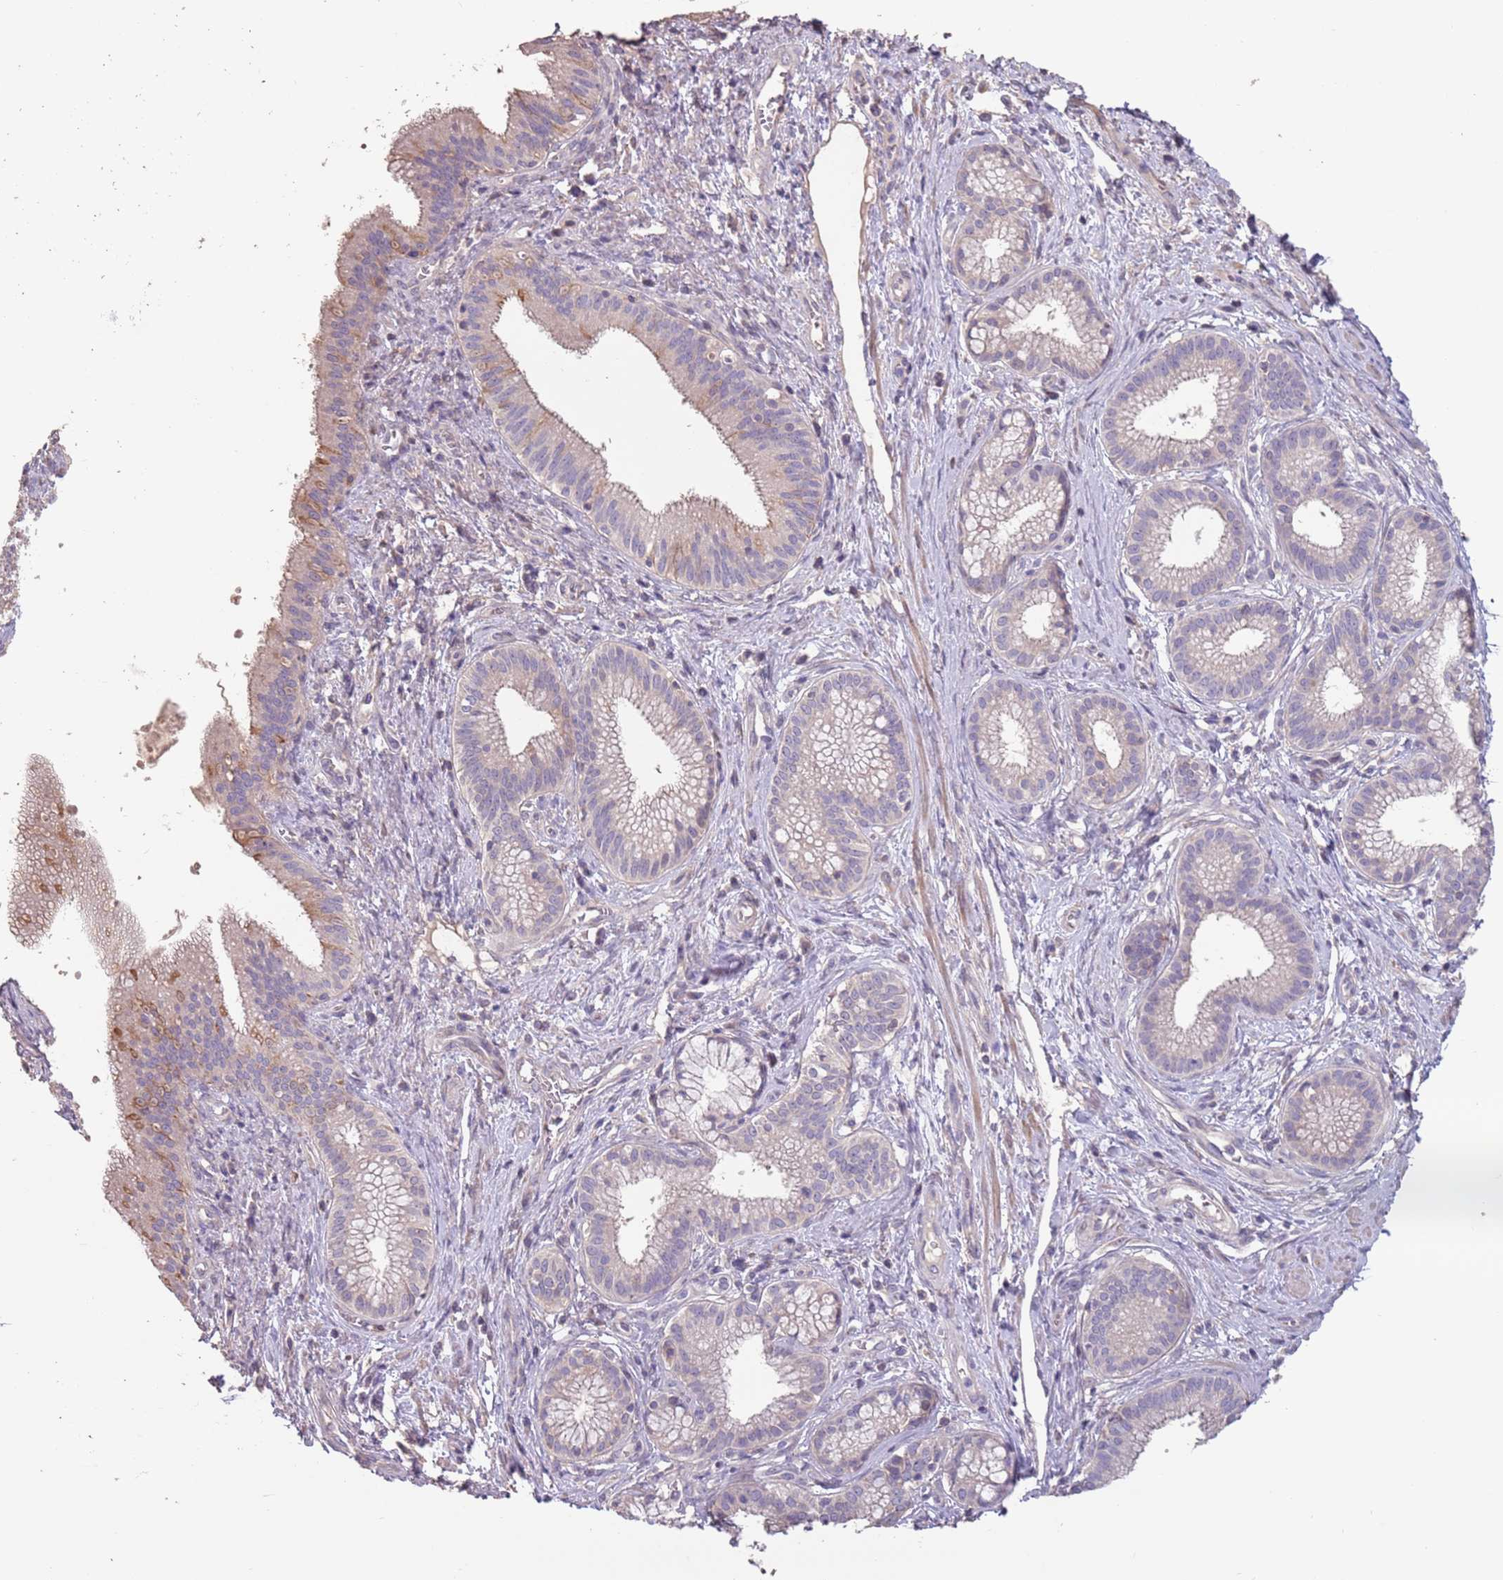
{"staining": {"intensity": "moderate", "quantity": "<25%", "location": "cytoplasmic/membranous"}, "tissue": "pancreatic cancer", "cell_type": "Tumor cells", "image_type": "cancer", "snomed": [{"axis": "morphology", "description": "Adenocarcinoma, NOS"}, {"axis": "topography", "description": "Pancreas"}], "caption": "This is an image of immunohistochemistry (IHC) staining of pancreatic cancer, which shows moderate expression in the cytoplasmic/membranous of tumor cells.", "gene": "MBD3L1", "patient": {"sex": "male", "age": 72}}